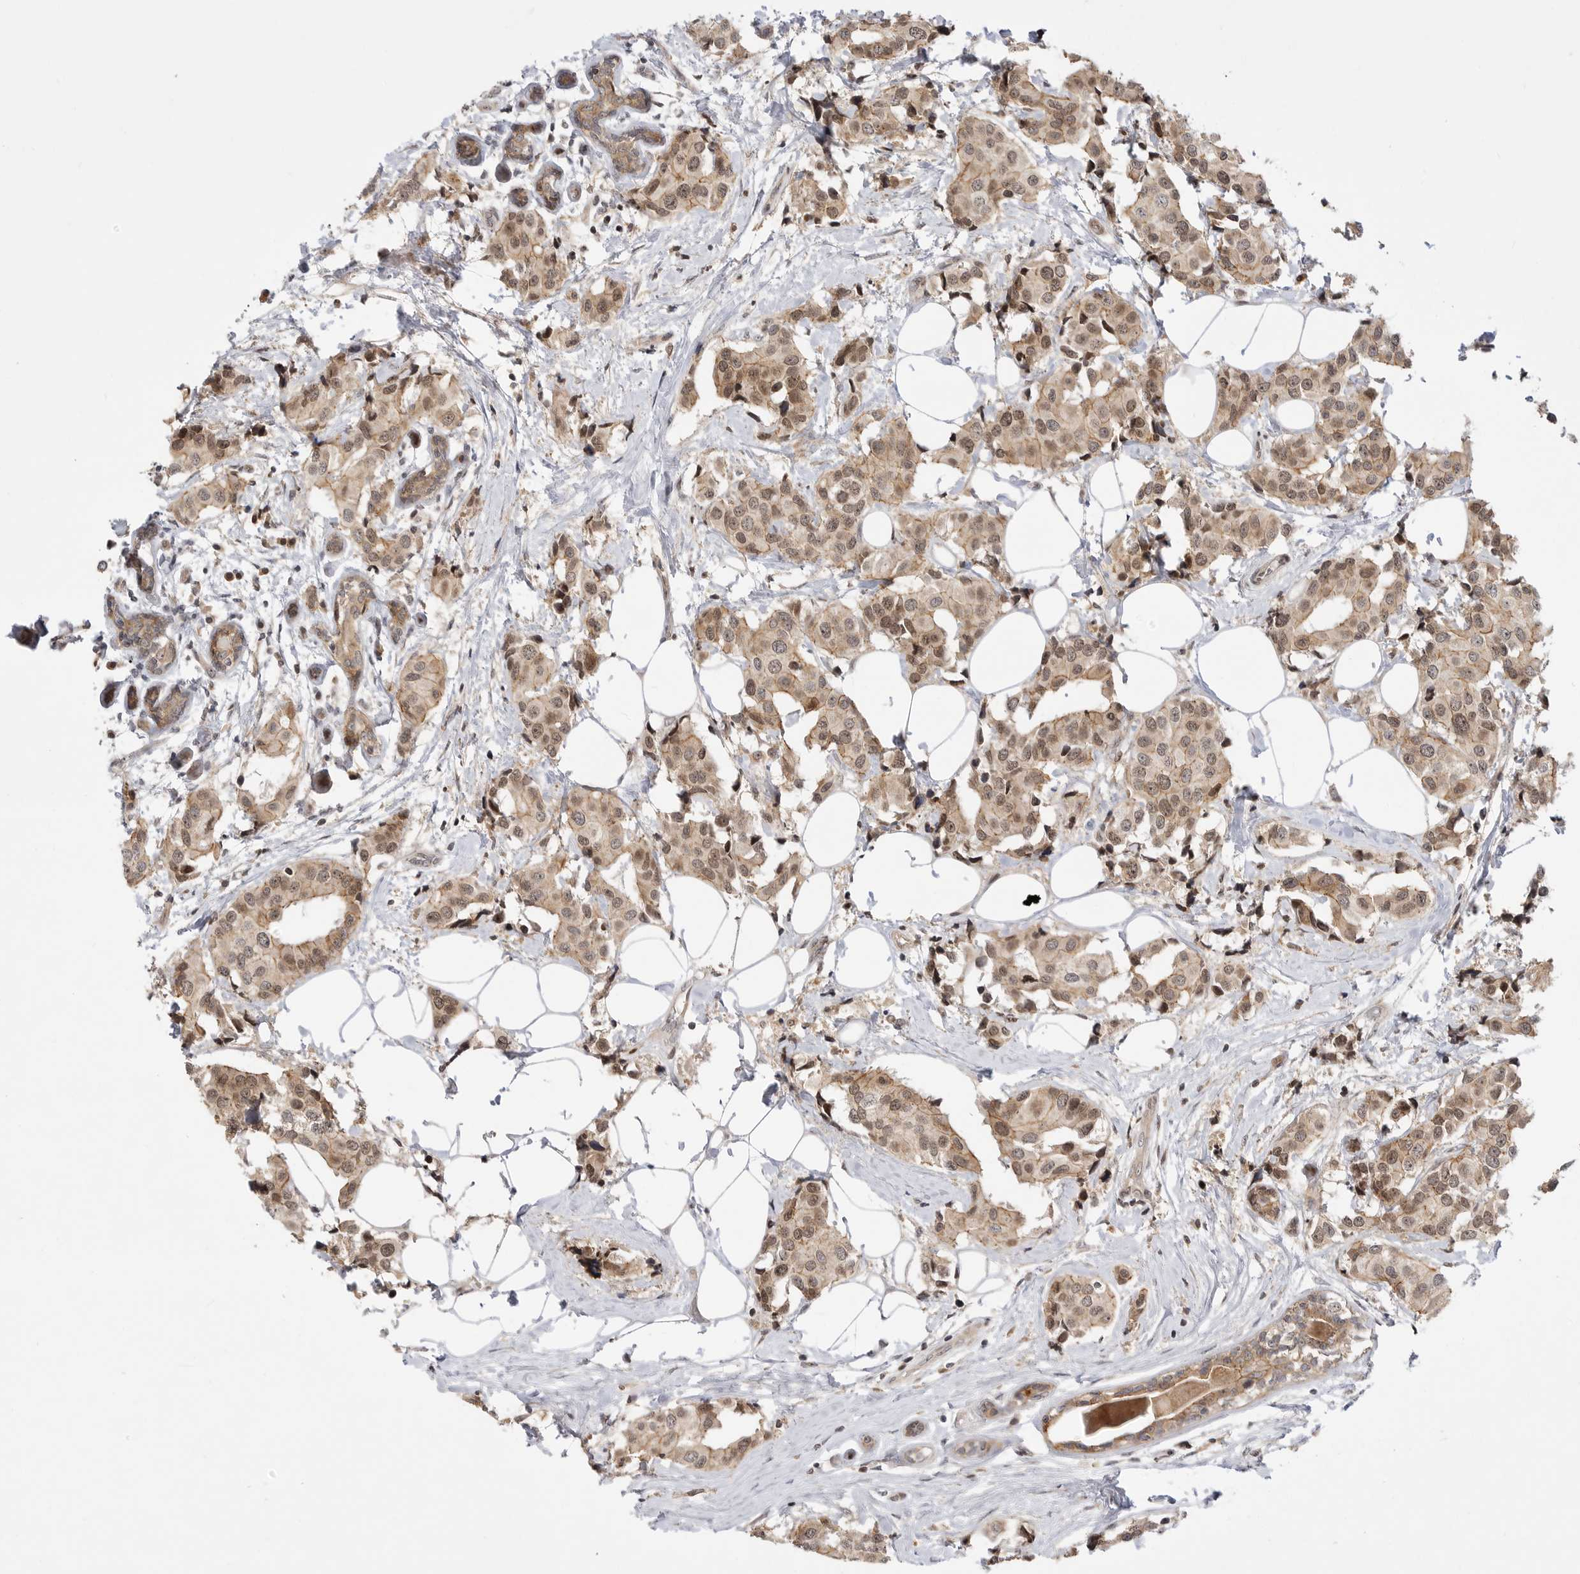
{"staining": {"intensity": "moderate", "quantity": ">75%", "location": "cytoplasmic/membranous,nuclear"}, "tissue": "breast cancer", "cell_type": "Tumor cells", "image_type": "cancer", "snomed": [{"axis": "morphology", "description": "Normal tissue, NOS"}, {"axis": "morphology", "description": "Duct carcinoma"}, {"axis": "topography", "description": "Breast"}], "caption": "DAB (3,3'-diaminobenzidine) immunohistochemical staining of human breast infiltrating ductal carcinoma reveals moderate cytoplasmic/membranous and nuclear protein expression in approximately >75% of tumor cells.", "gene": "CSNK1G3", "patient": {"sex": "female", "age": 39}}